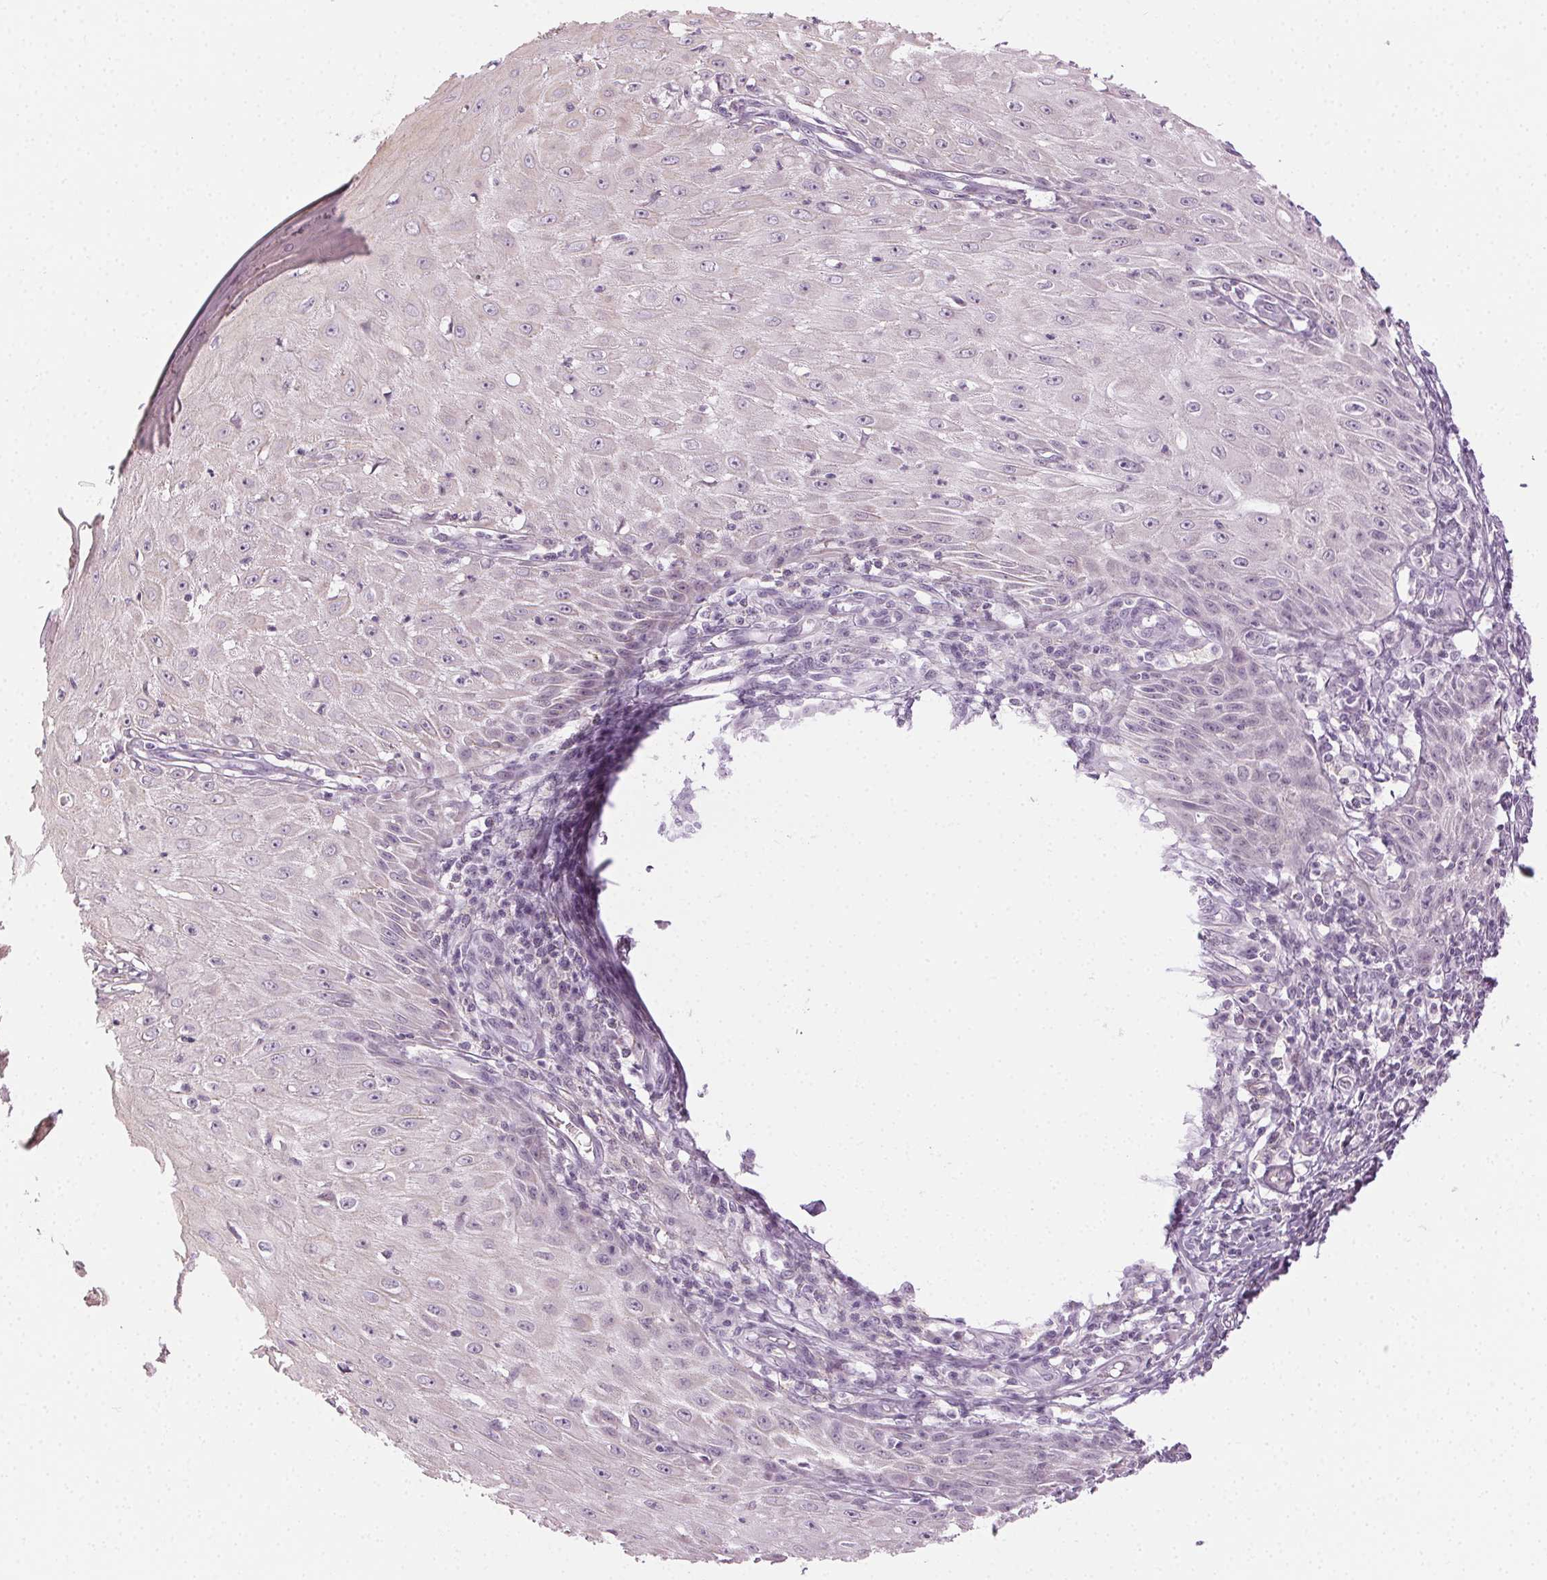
{"staining": {"intensity": "negative", "quantity": "none", "location": "none"}, "tissue": "skin cancer", "cell_type": "Tumor cells", "image_type": "cancer", "snomed": [{"axis": "morphology", "description": "Squamous cell carcinoma, NOS"}, {"axis": "topography", "description": "Skin"}], "caption": "Immunohistochemical staining of human squamous cell carcinoma (skin) exhibits no significant staining in tumor cells.", "gene": "AIF1L", "patient": {"sex": "female", "age": 73}}